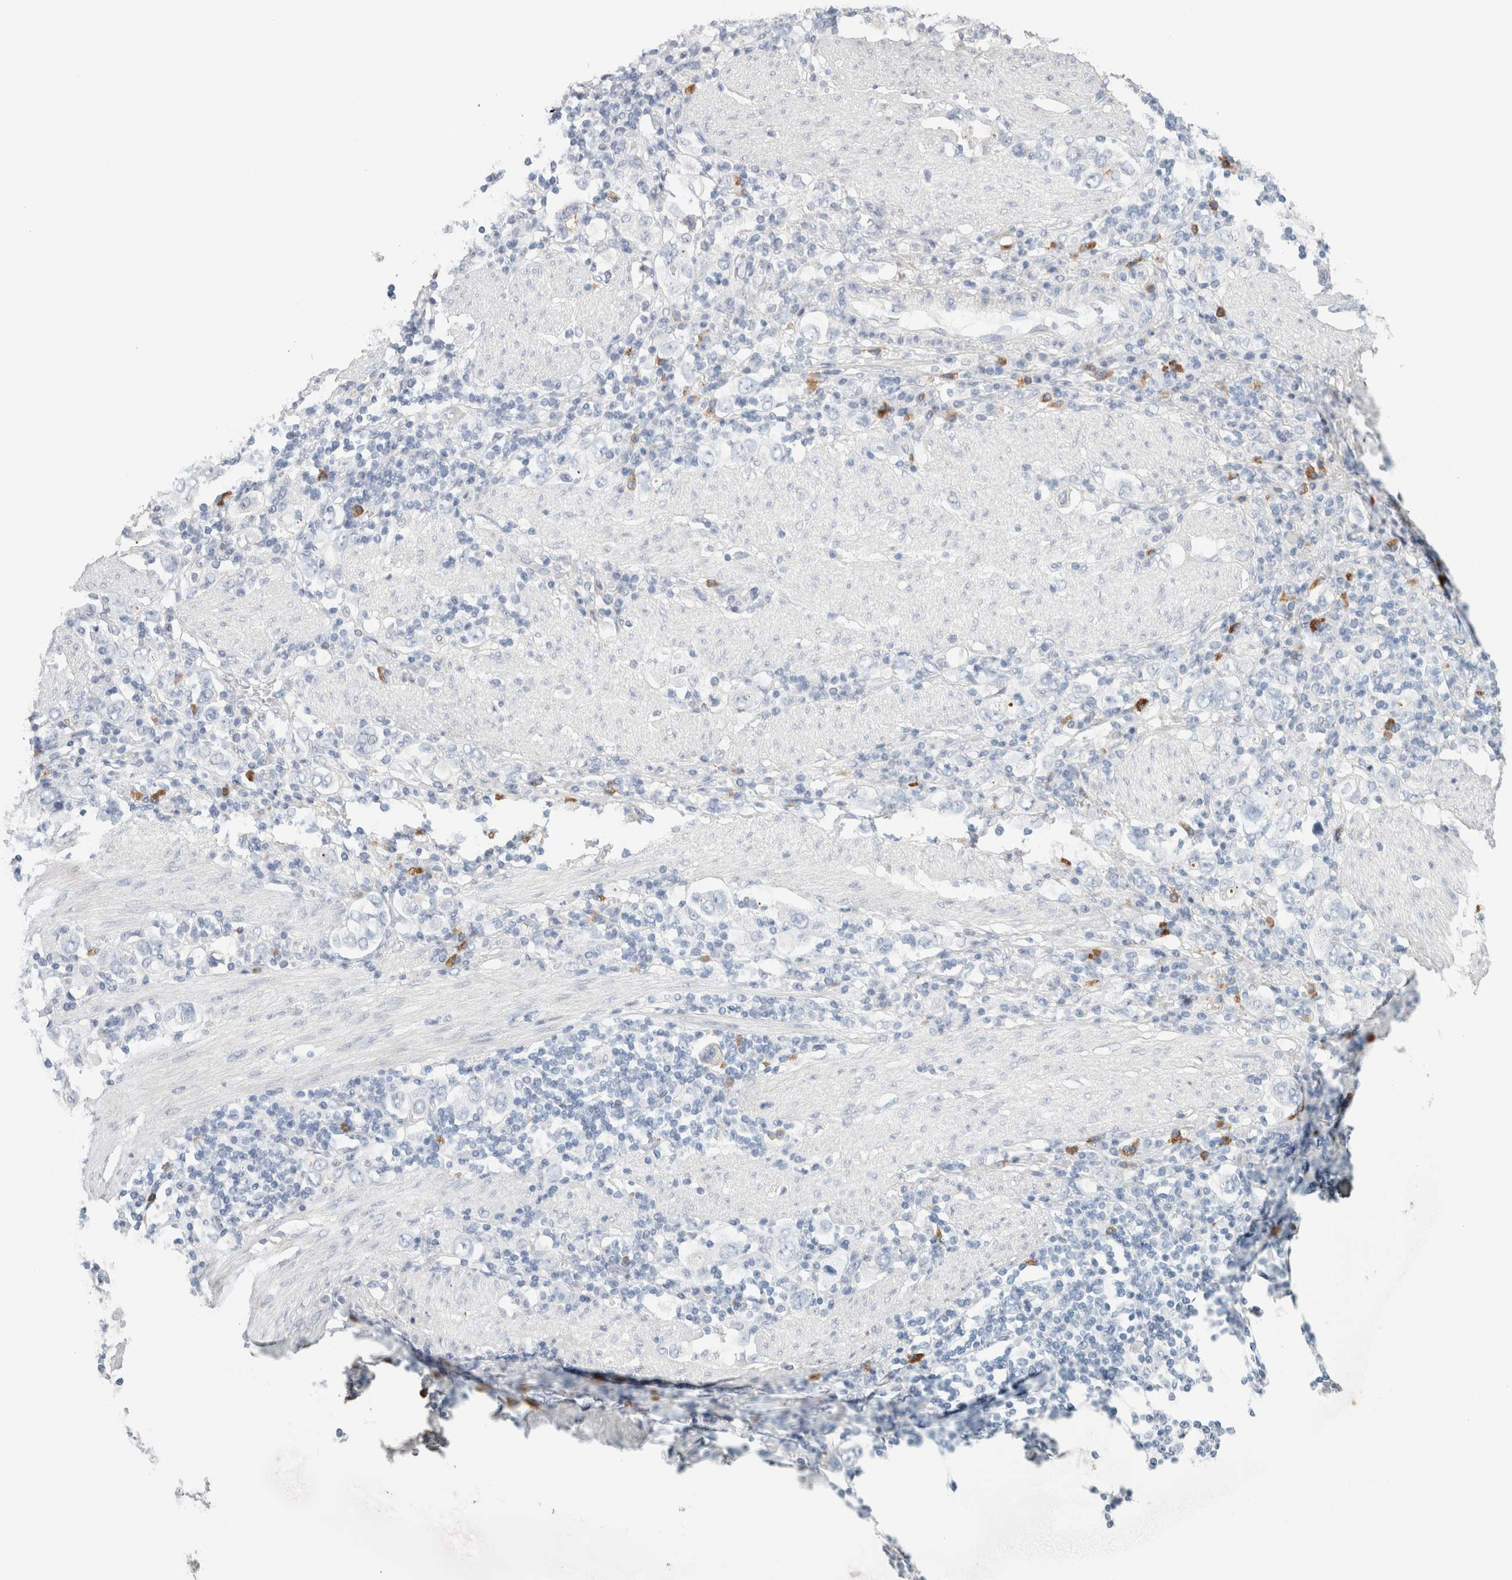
{"staining": {"intensity": "negative", "quantity": "none", "location": "none"}, "tissue": "stomach cancer", "cell_type": "Tumor cells", "image_type": "cancer", "snomed": [{"axis": "morphology", "description": "Adenocarcinoma, NOS"}, {"axis": "topography", "description": "Stomach, upper"}], "caption": "Tumor cells are negative for protein expression in human stomach cancer (adenocarcinoma). (DAB immunohistochemistry with hematoxylin counter stain).", "gene": "IL6", "patient": {"sex": "male", "age": 62}}